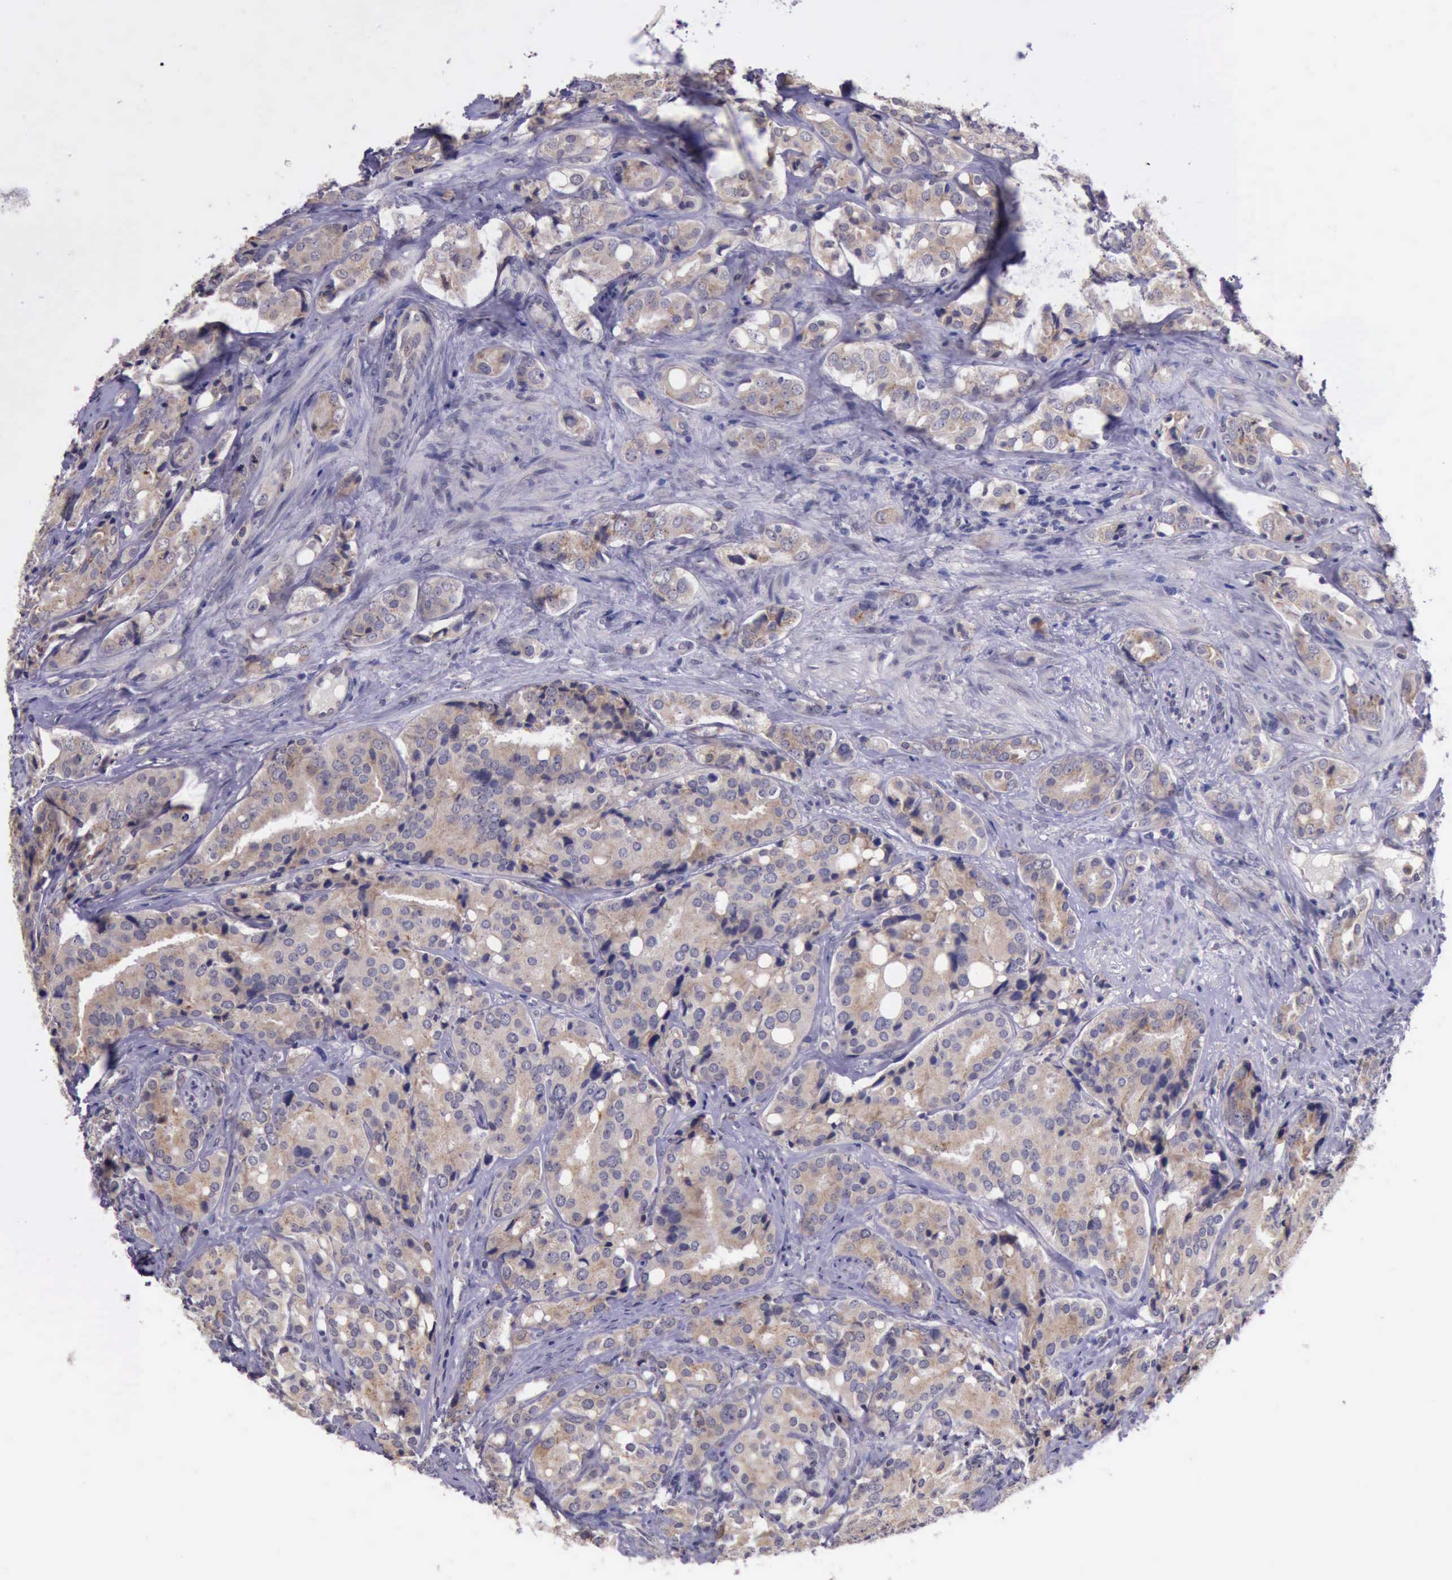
{"staining": {"intensity": "weak", "quantity": ">75%", "location": "cytoplasmic/membranous"}, "tissue": "prostate cancer", "cell_type": "Tumor cells", "image_type": "cancer", "snomed": [{"axis": "morphology", "description": "Adenocarcinoma, High grade"}, {"axis": "topography", "description": "Prostate"}], "caption": "Immunohistochemistry histopathology image of neoplastic tissue: high-grade adenocarcinoma (prostate) stained using immunohistochemistry (IHC) shows low levels of weak protein expression localized specifically in the cytoplasmic/membranous of tumor cells, appearing as a cytoplasmic/membranous brown color.", "gene": "PLEK2", "patient": {"sex": "male", "age": 68}}